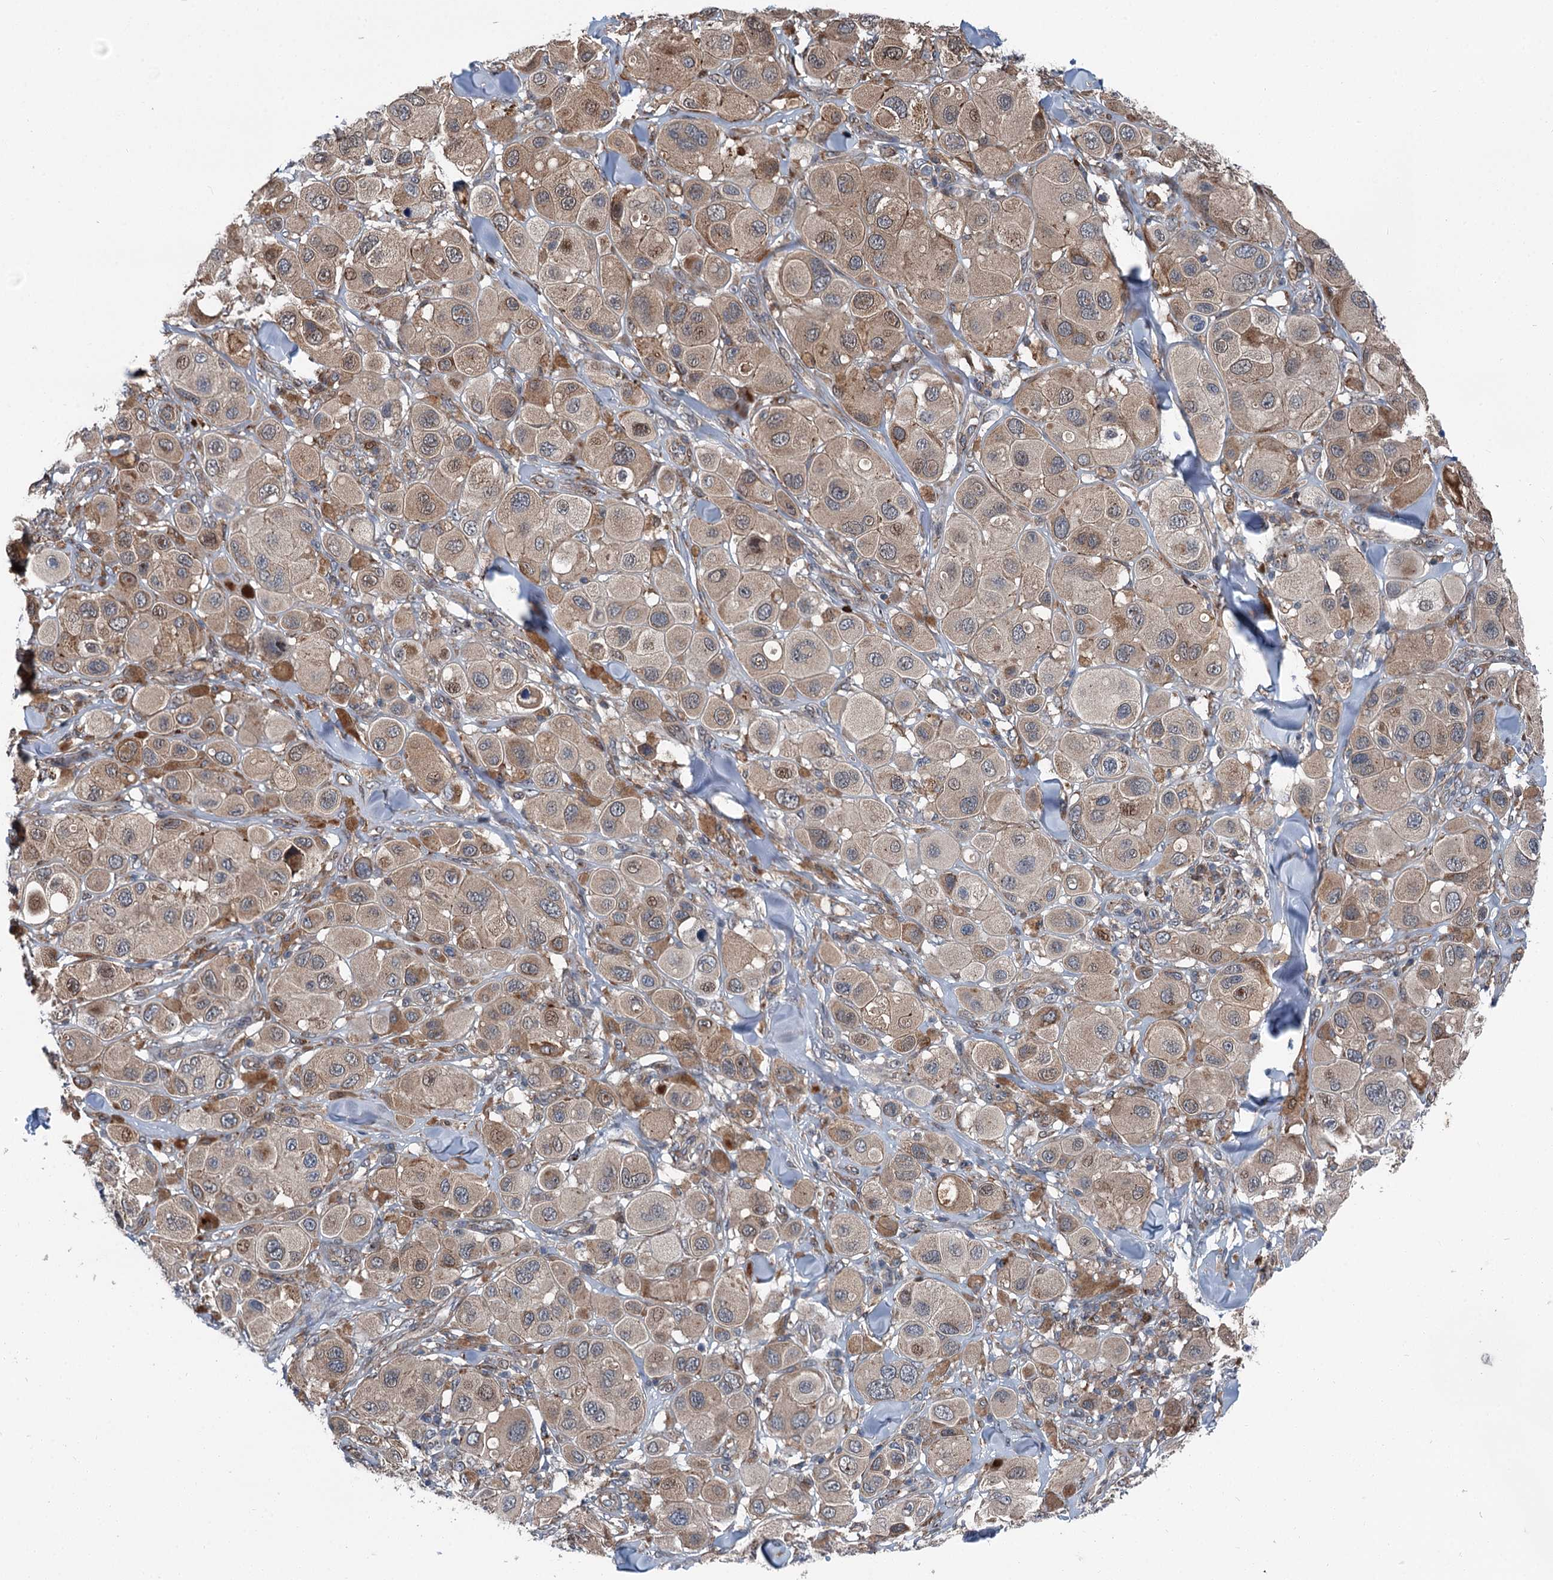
{"staining": {"intensity": "weak", "quantity": "25%-75%", "location": "cytoplasmic/membranous"}, "tissue": "melanoma", "cell_type": "Tumor cells", "image_type": "cancer", "snomed": [{"axis": "morphology", "description": "Malignant melanoma, Metastatic site"}, {"axis": "topography", "description": "Skin"}], "caption": "Tumor cells display low levels of weak cytoplasmic/membranous staining in about 25%-75% of cells in melanoma. Immunohistochemistry stains the protein in brown and the nuclei are stained blue.", "gene": "POLR1D", "patient": {"sex": "male", "age": 41}}